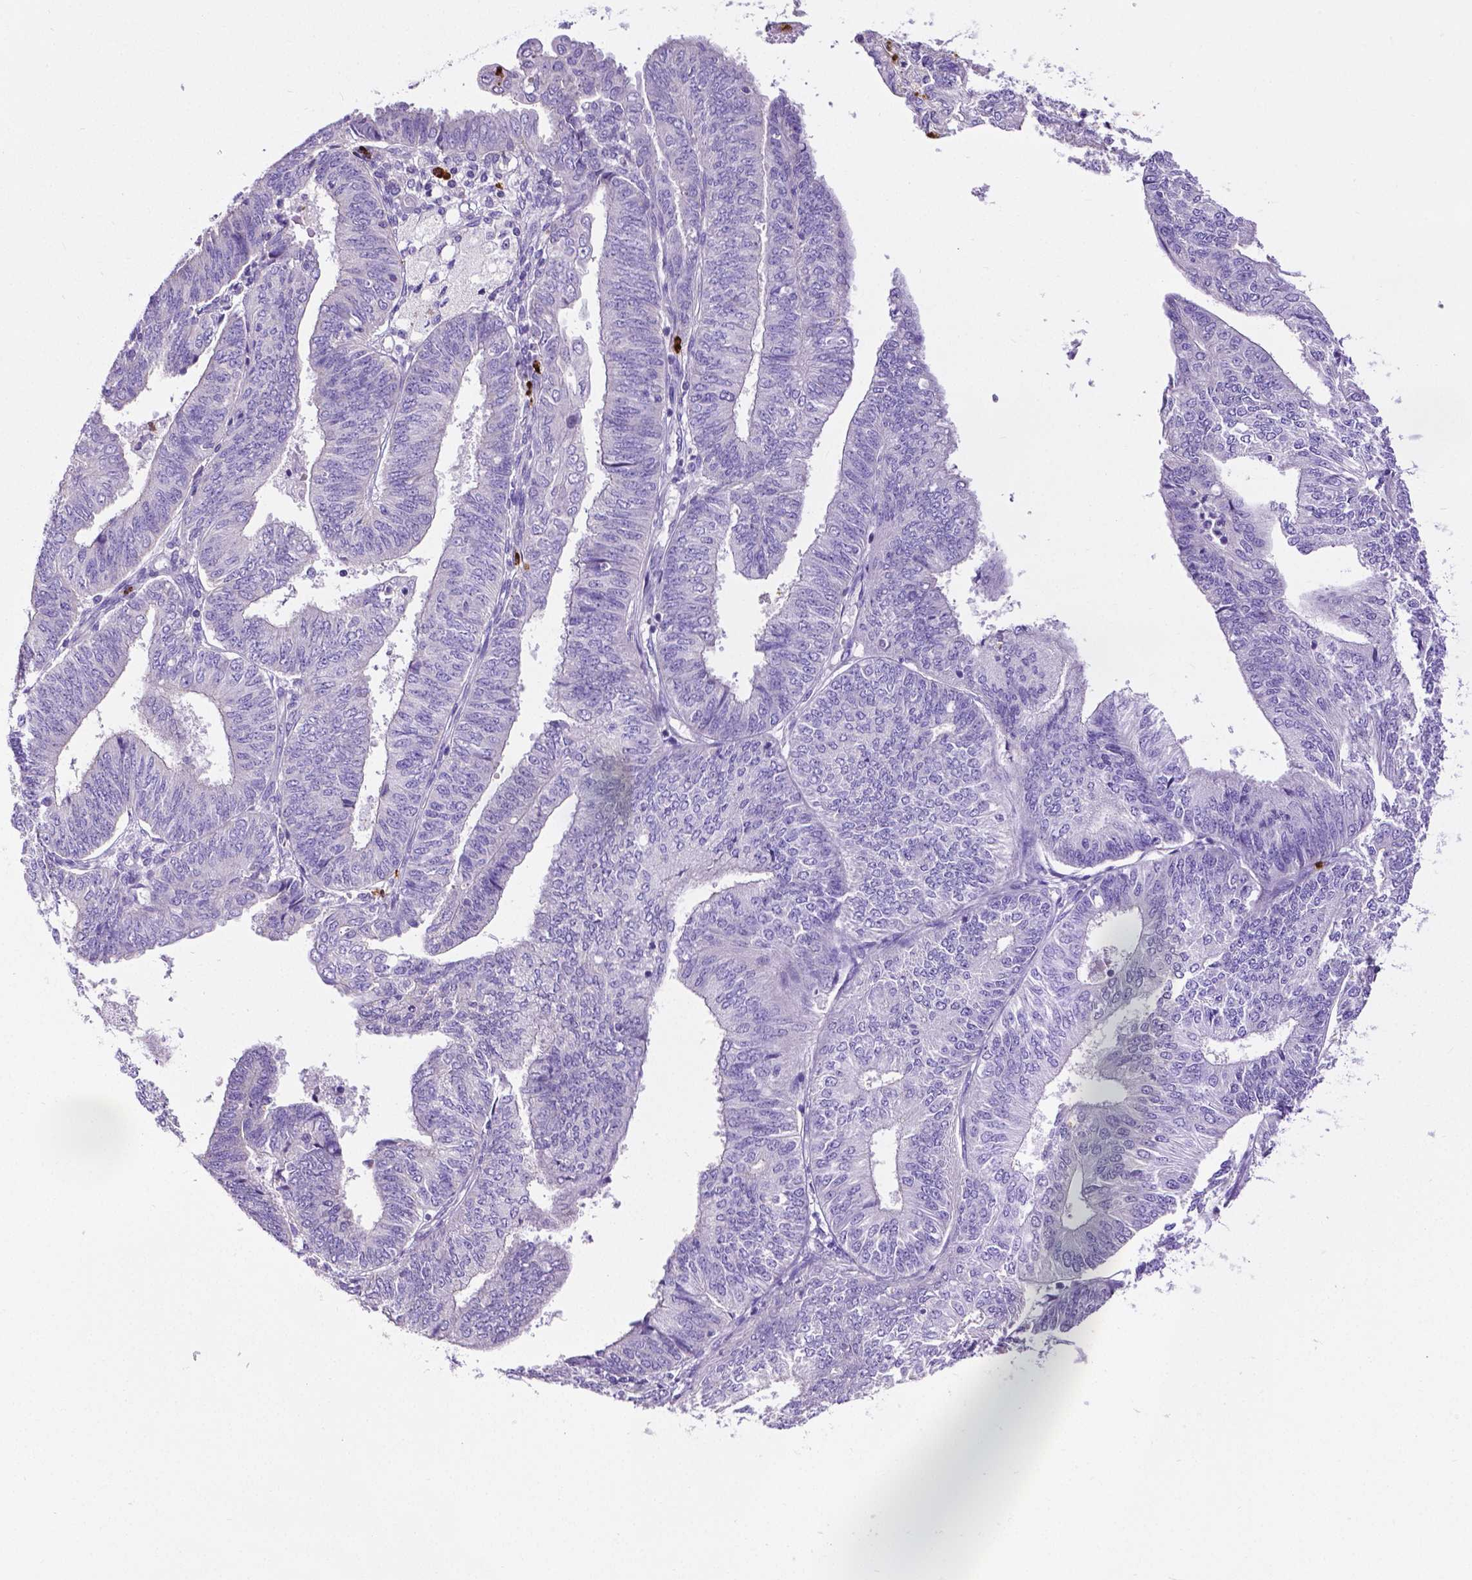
{"staining": {"intensity": "negative", "quantity": "none", "location": "none"}, "tissue": "endometrial cancer", "cell_type": "Tumor cells", "image_type": "cancer", "snomed": [{"axis": "morphology", "description": "Adenocarcinoma, NOS"}, {"axis": "topography", "description": "Endometrium"}], "caption": "Endometrial adenocarcinoma was stained to show a protein in brown. There is no significant expression in tumor cells.", "gene": "MMP9", "patient": {"sex": "female", "age": 58}}